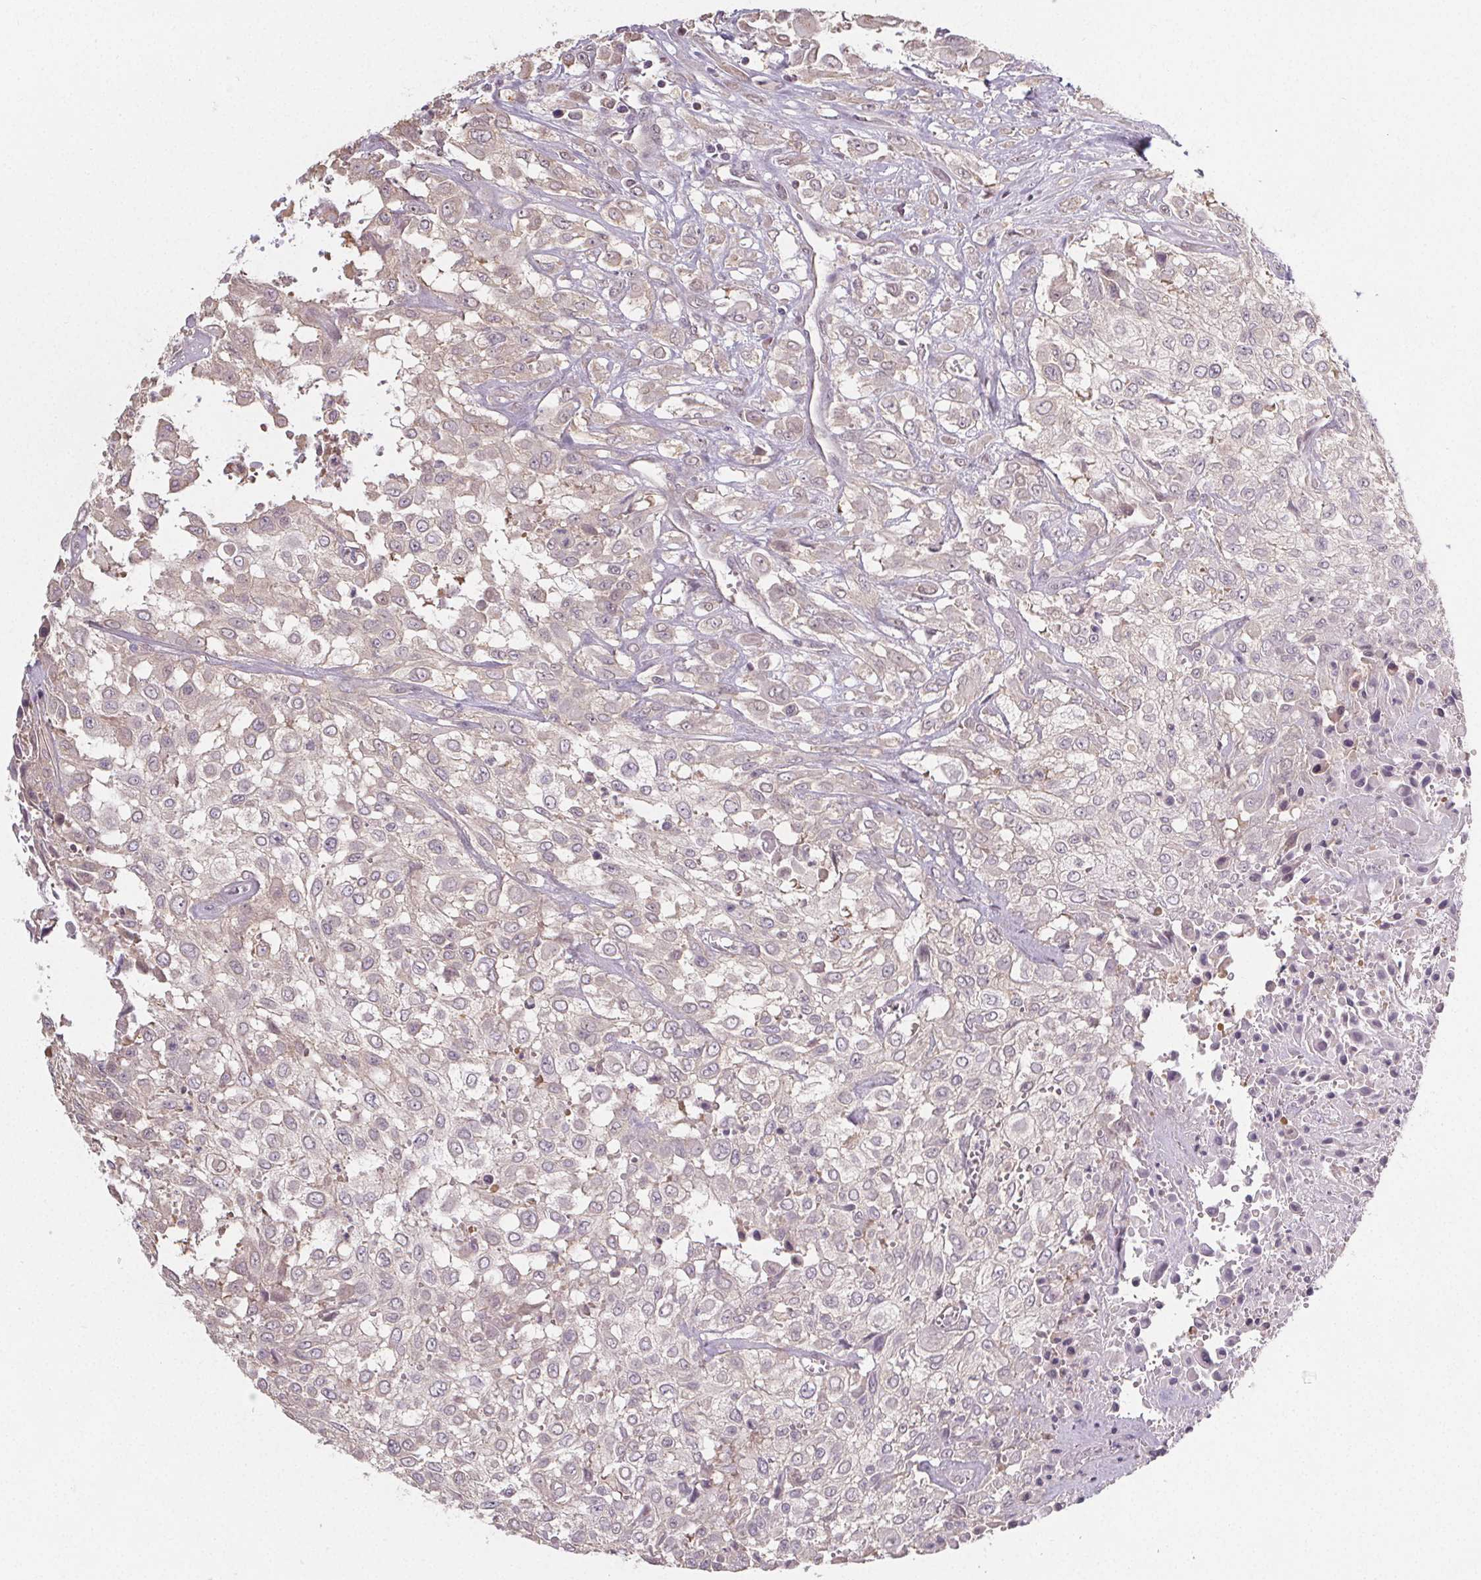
{"staining": {"intensity": "negative", "quantity": "none", "location": "none"}, "tissue": "urothelial cancer", "cell_type": "Tumor cells", "image_type": "cancer", "snomed": [{"axis": "morphology", "description": "Urothelial carcinoma, High grade"}, {"axis": "topography", "description": "Urinary bladder"}], "caption": "Tumor cells show no significant protein positivity in urothelial cancer.", "gene": "SLC26A2", "patient": {"sex": "male", "age": 57}}